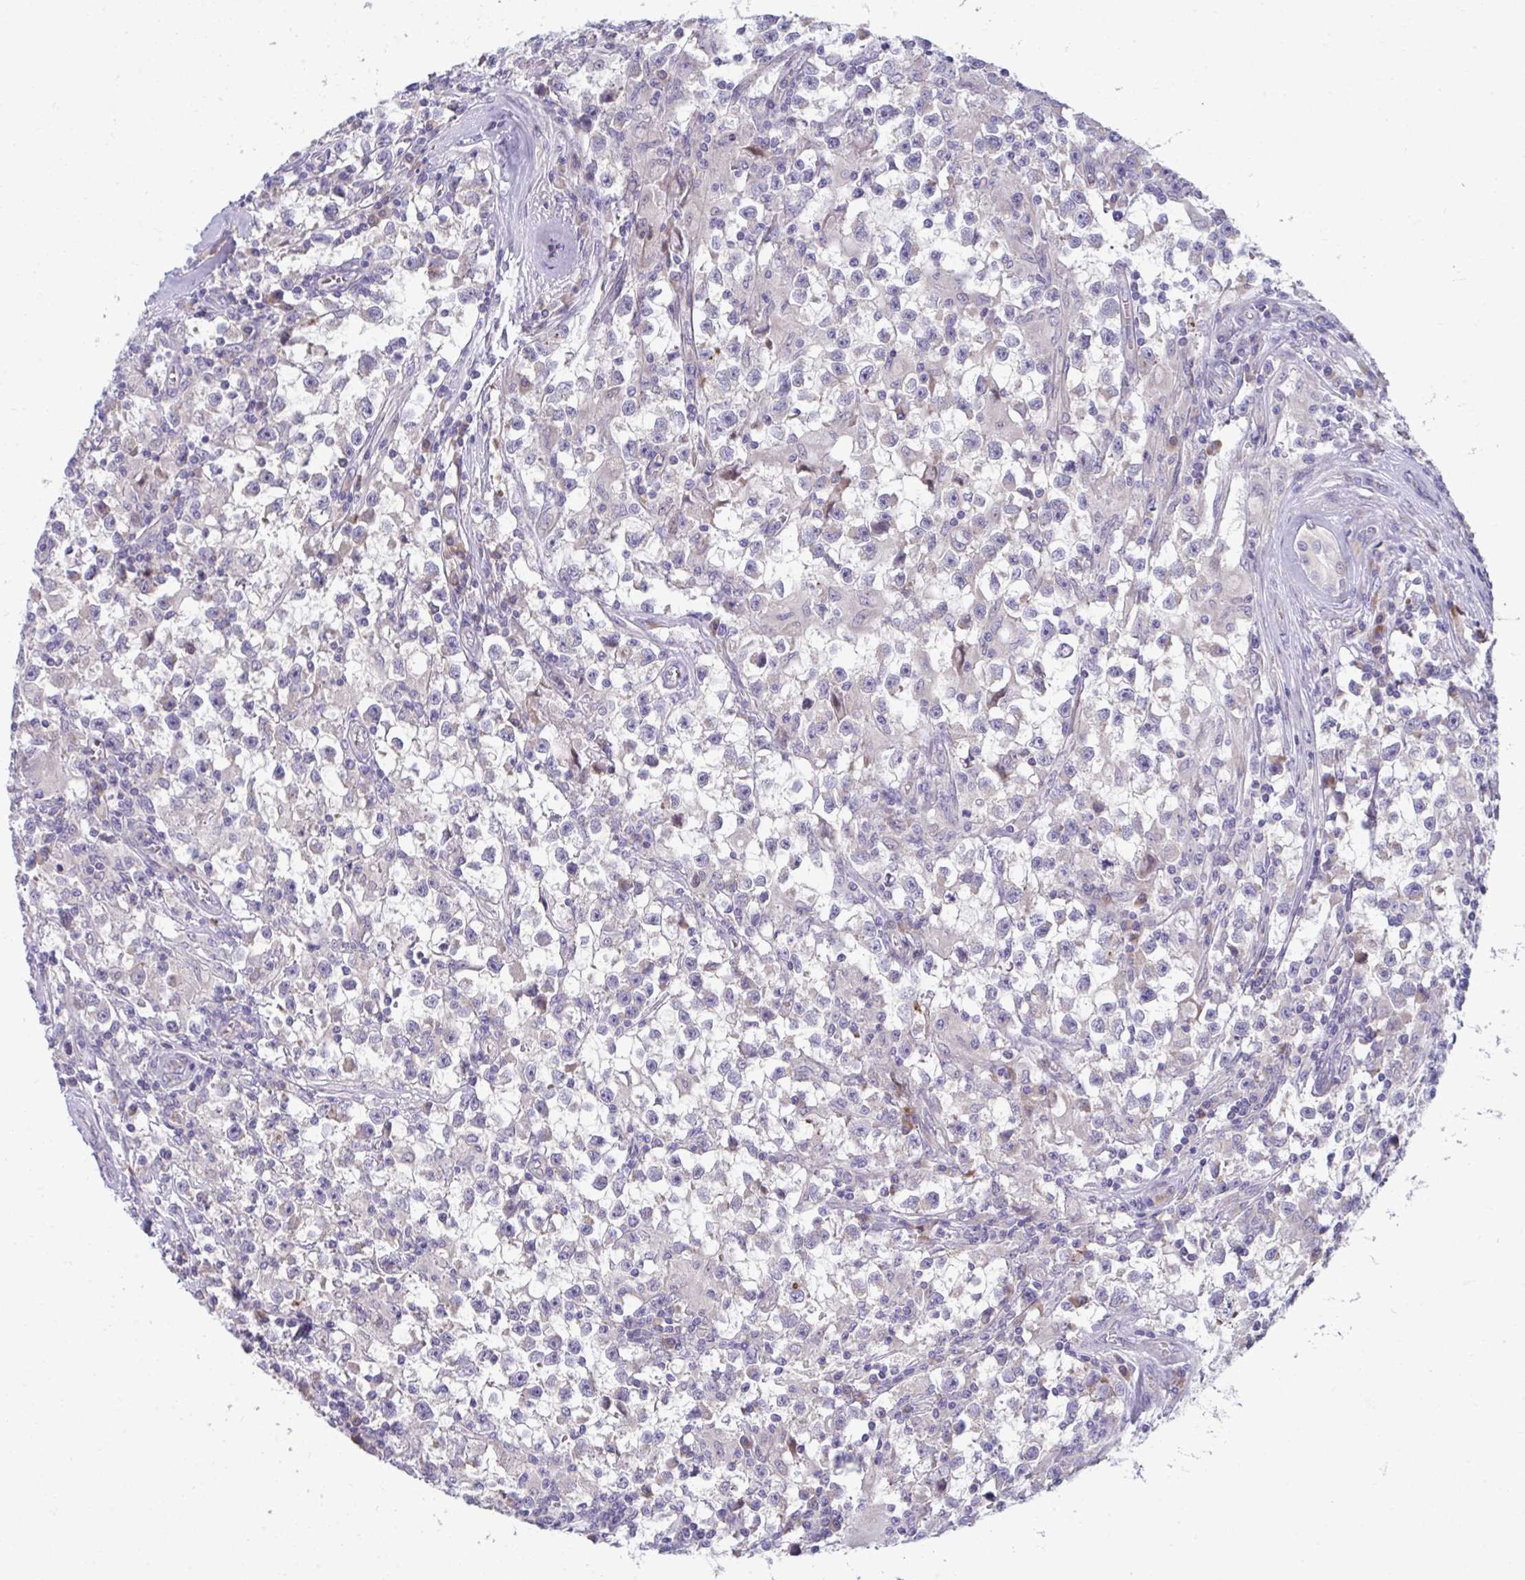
{"staining": {"intensity": "negative", "quantity": "none", "location": "none"}, "tissue": "testis cancer", "cell_type": "Tumor cells", "image_type": "cancer", "snomed": [{"axis": "morphology", "description": "Seminoma, NOS"}, {"axis": "topography", "description": "Testis"}], "caption": "Tumor cells are negative for brown protein staining in testis cancer.", "gene": "PIGZ", "patient": {"sex": "male", "age": 31}}